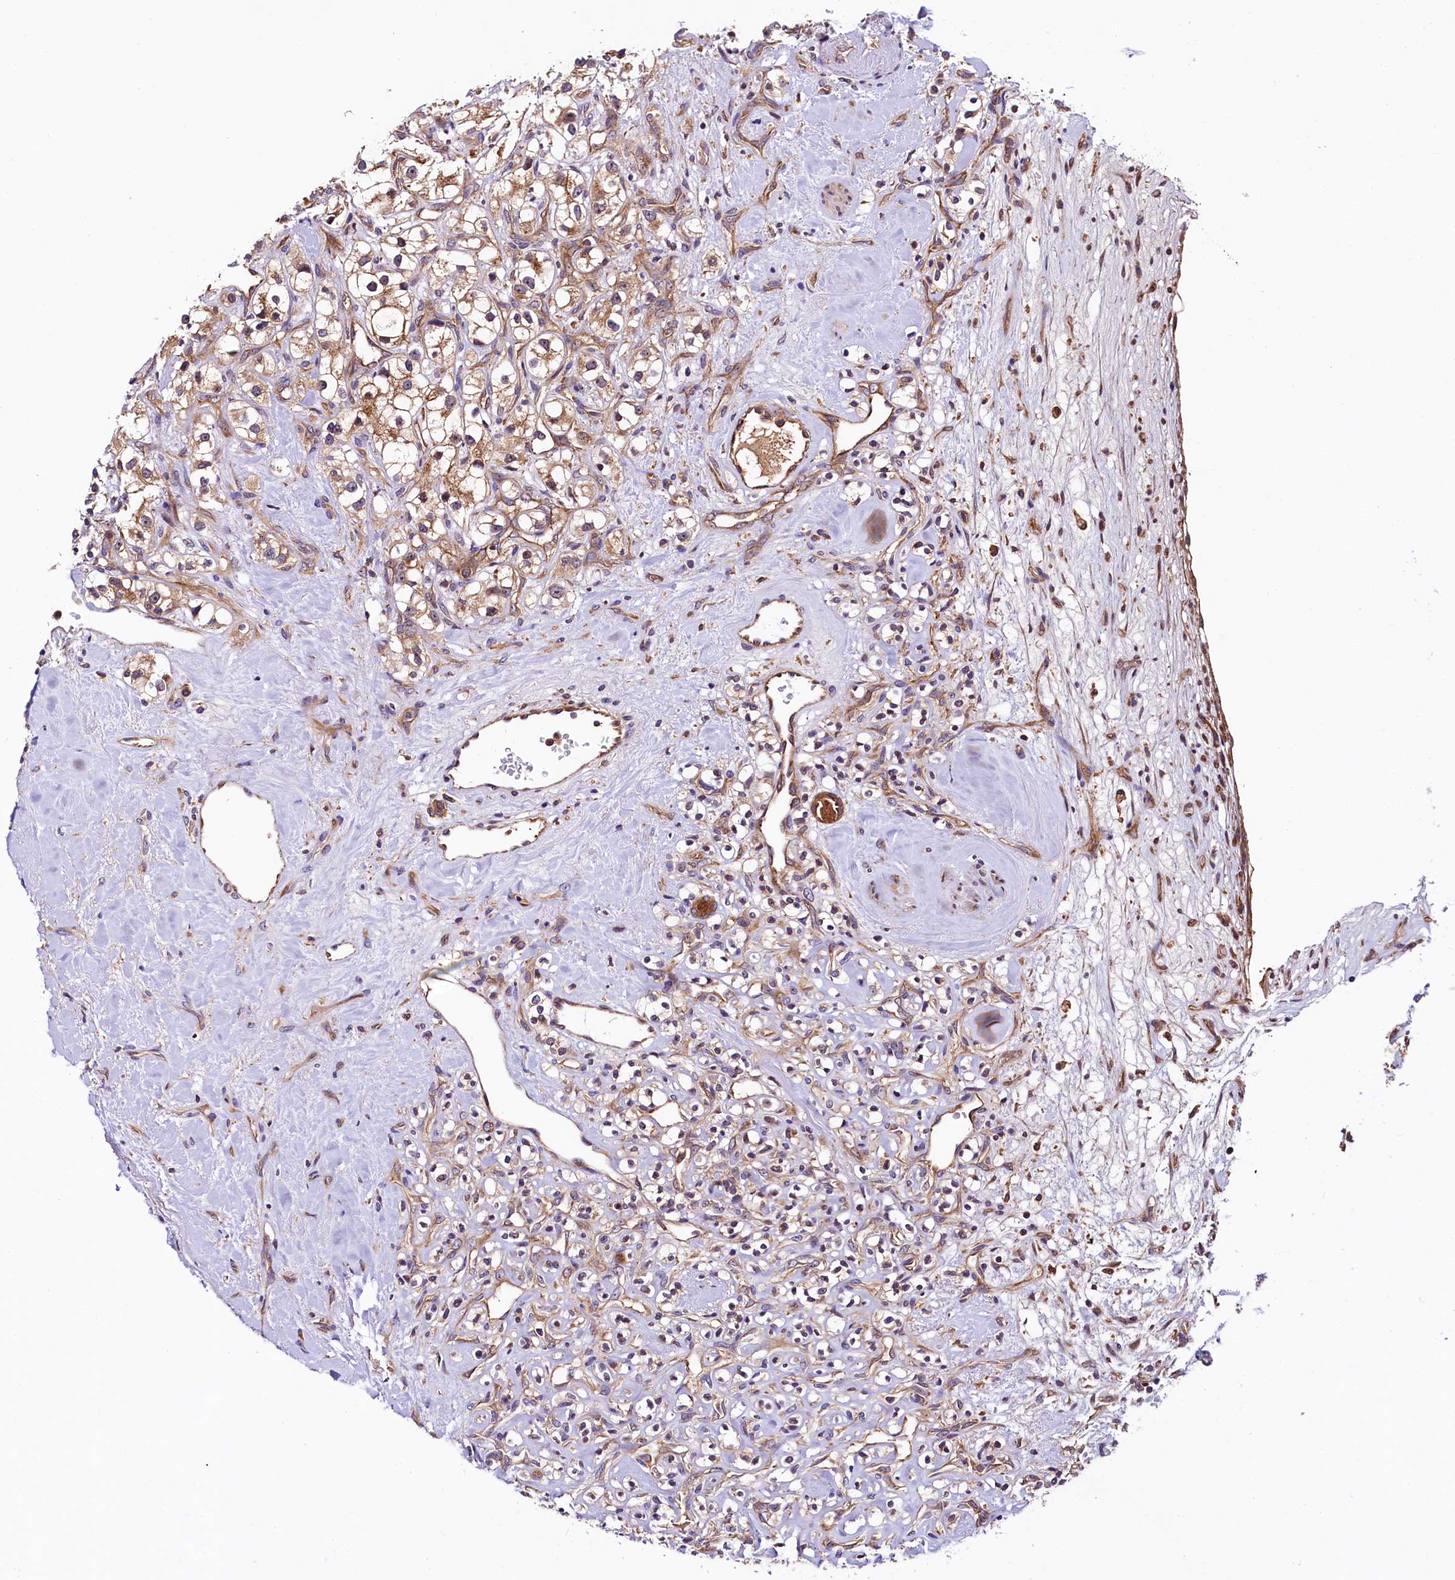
{"staining": {"intensity": "moderate", "quantity": ">75%", "location": "cytoplasmic/membranous"}, "tissue": "renal cancer", "cell_type": "Tumor cells", "image_type": "cancer", "snomed": [{"axis": "morphology", "description": "Adenocarcinoma, NOS"}, {"axis": "topography", "description": "Kidney"}], "caption": "DAB immunohistochemical staining of human adenocarcinoma (renal) shows moderate cytoplasmic/membranous protein expression in about >75% of tumor cells. (DAB IHC with brightfield microscopy, high magnification).", "gene": "VPS35", "patient": {"sex": "male", "age": 77}}